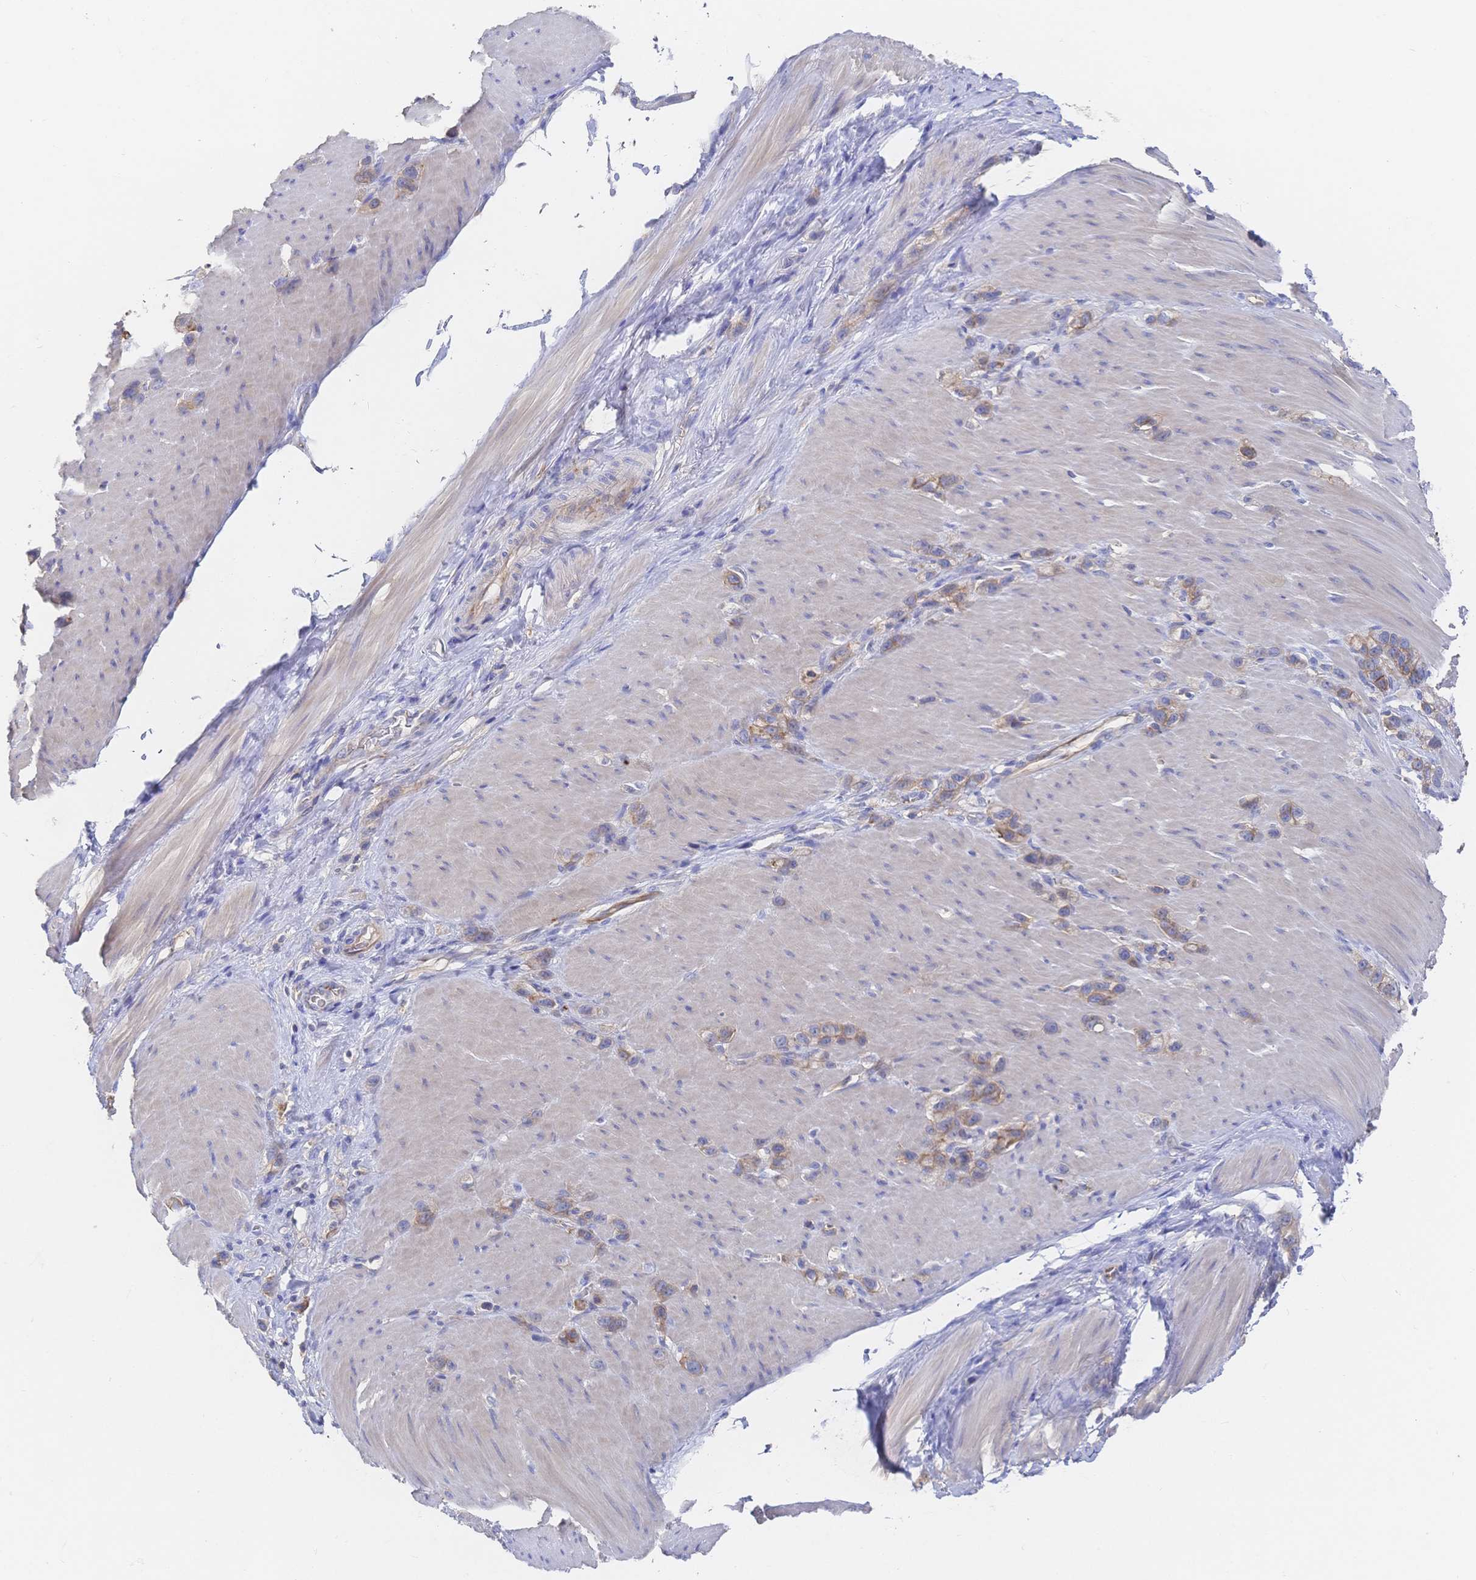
{"staining": {"intensity": "weak", "quantity": ">75%", "location": "cytoplasmic/membranous"}, "tissue": "stomach cancer", "cell_type": "Tumor cells", "image_type": "cancer", "snomed": [{"axis": "morphology", "description": "Adenocarcinoma, NOS"}, {"axis": "topography", "description": "Stomach"}], "caption": "A photomicrograph showing weak cytoplasmic/membranous positivity in approximately >75% of tumor cells in stomach cancer (adenocarcinoma), as visualized by brown immunohistochemical staining.", "gene": "F11R", "patient": {"sex": "female", "age": 65}}